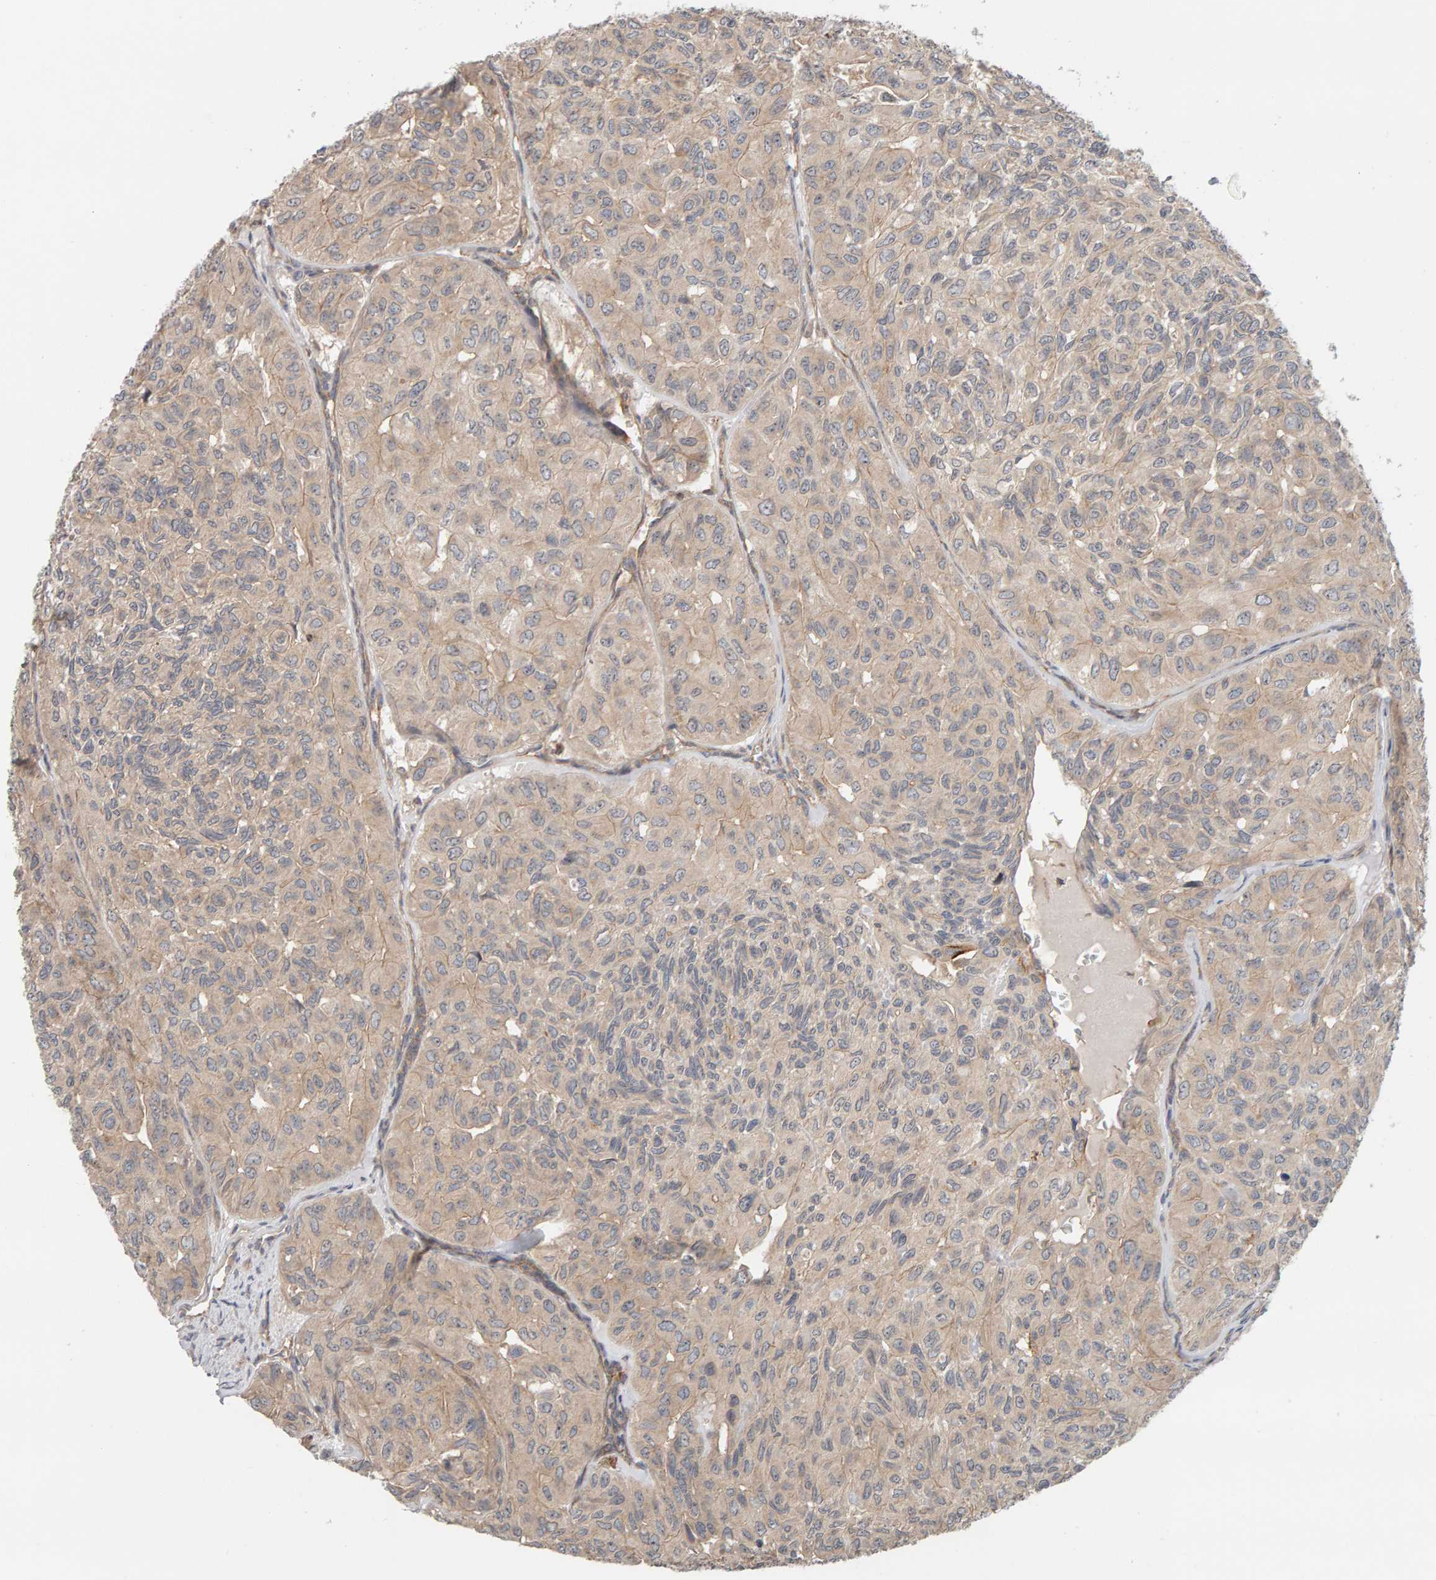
{"staining": {"intensity": "weak", "quantity": ">75%", "location": "cytoplasmic/membranous"}, "tissue": "head and neck cancer", "cell_type": "Tumor cells", "image_type": "cancer", "snomed": [{"axis": "morphology", "description": "Adenocarcinoma, NOS"}, {"axis": "topography", "description": "Salivary gland, NOS"}, {"axis": "topography", "description": "Head-Neck"}], "caption": "About >75% of tumor cells in human adenocarcinoma (head and neck) reveal weak cytoplasmic/membranous protein positivity as visualized by brown immunohistochemical staining.", "gene": "PPP1R16A", "patient": {"sex": "female", "age": 76}}